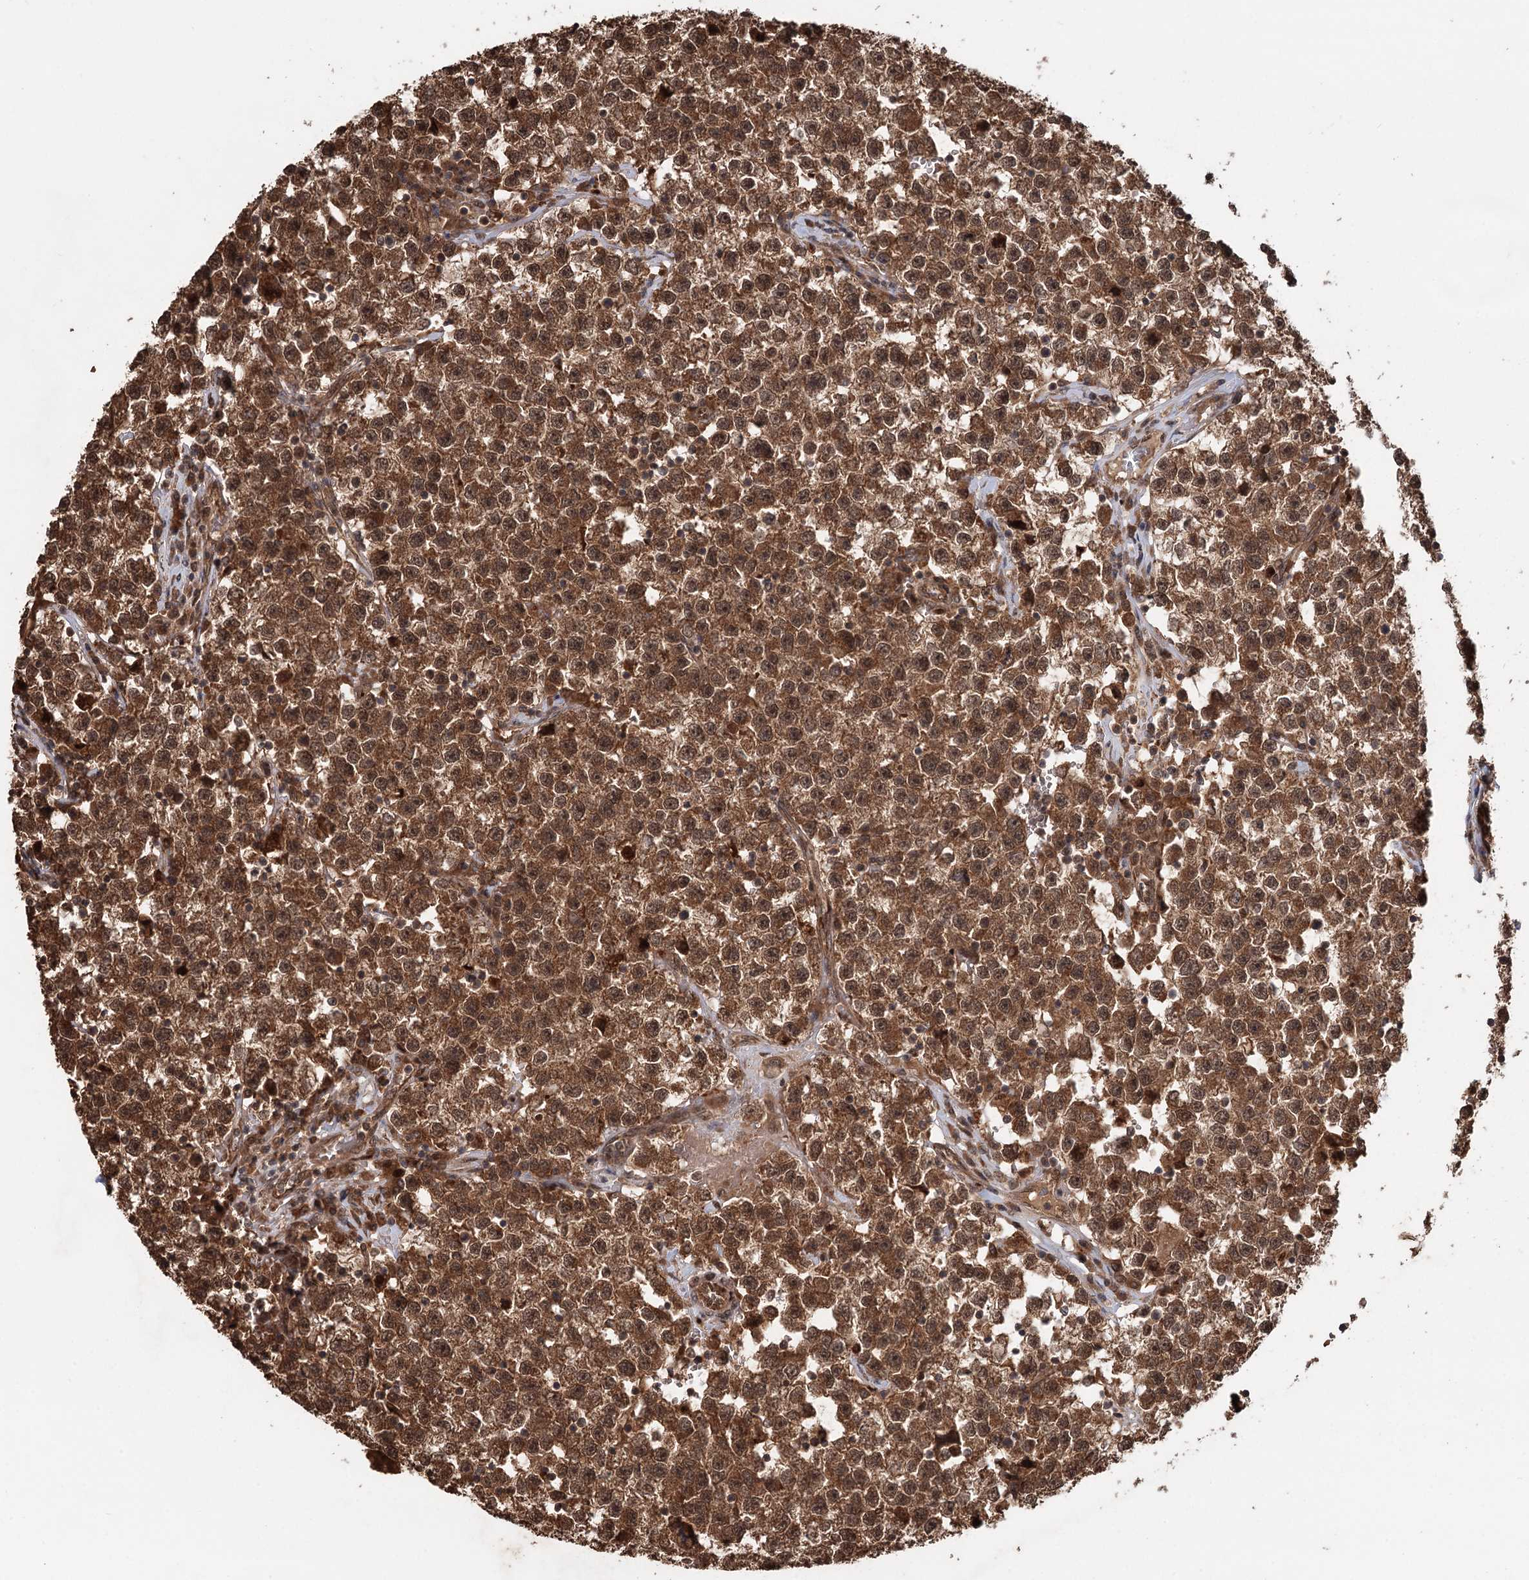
{"staining": {"intensity": "strong", "quantity": ">75%", "location": "cytoplasmic/membranous,nuclear"}, "tissue": "testis cancer", "cell_type": "Tumor cells", "image_type": "cancer", "snomed": [{"axis": "morphology", "description": "Seminoma, NOS"}, {"axis": "topography", "description": "Testis"}], "caption": "This is an image of immunohistochemistry staining of seminoma (testis), which shows strong positivity in the cytoplasmic/membranous and nuclear of tumor cells.", "gene": "N6AMT1", "patient": {"sex": "male", "age": 22}}